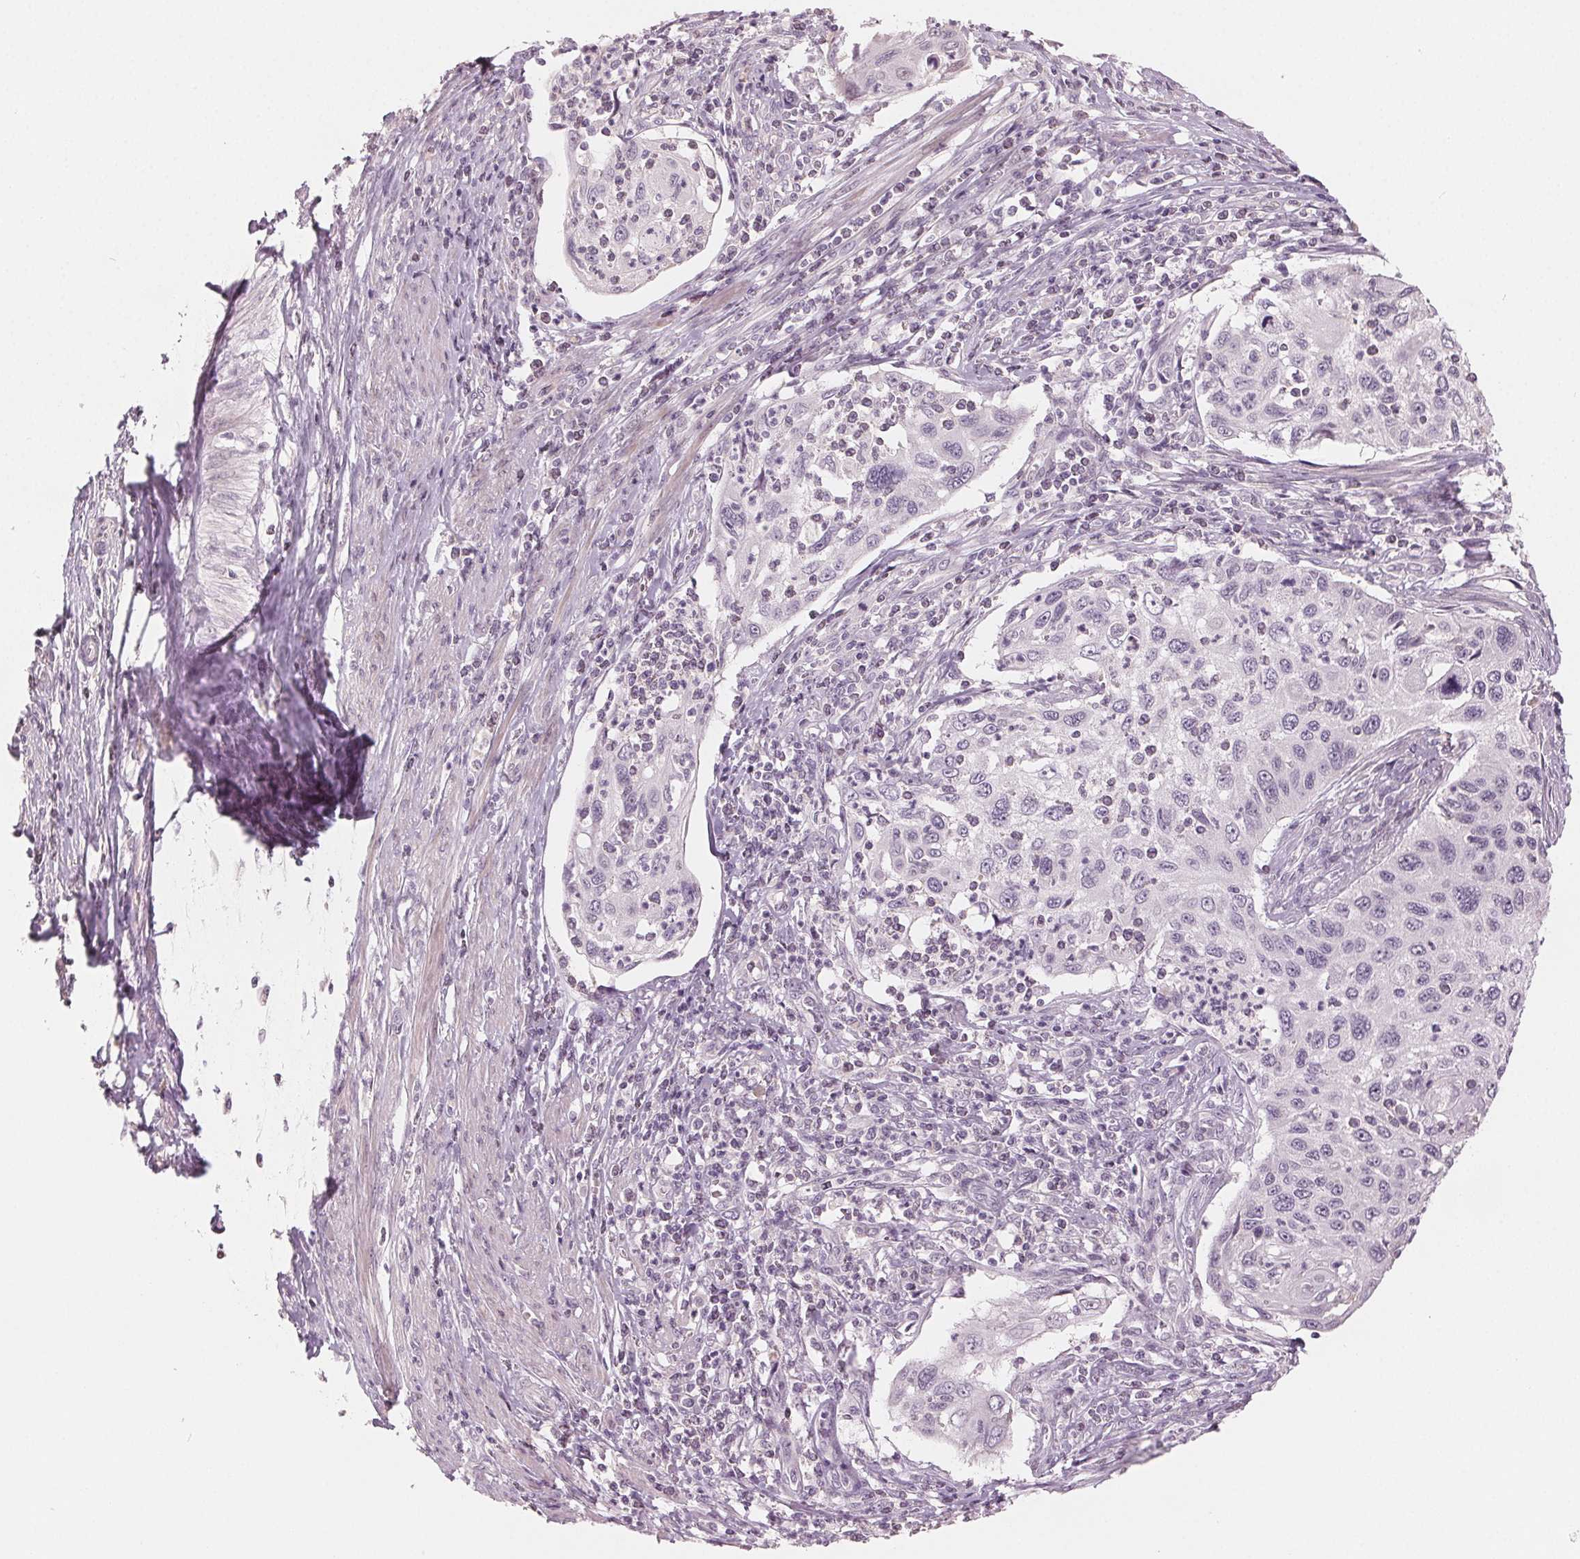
{"staining": {"intensity": "negative", "quantity": "none", "location": "none"}, "tissue": "cervical cancer", "cell_type": "Tumor cells", "image_type": "cancer", "snomed": [{"axis": "morphology", "description": "Squamous cell carcinoma, NOS"}, {"axis": "topography", "description": "Cervix"}], "caption": "Immunohistochemical staining of cervical cancer reveals no significant expression in tumor cells.", "gene": "ZBBX", "patient": {"sex": "female", "age": 70}}